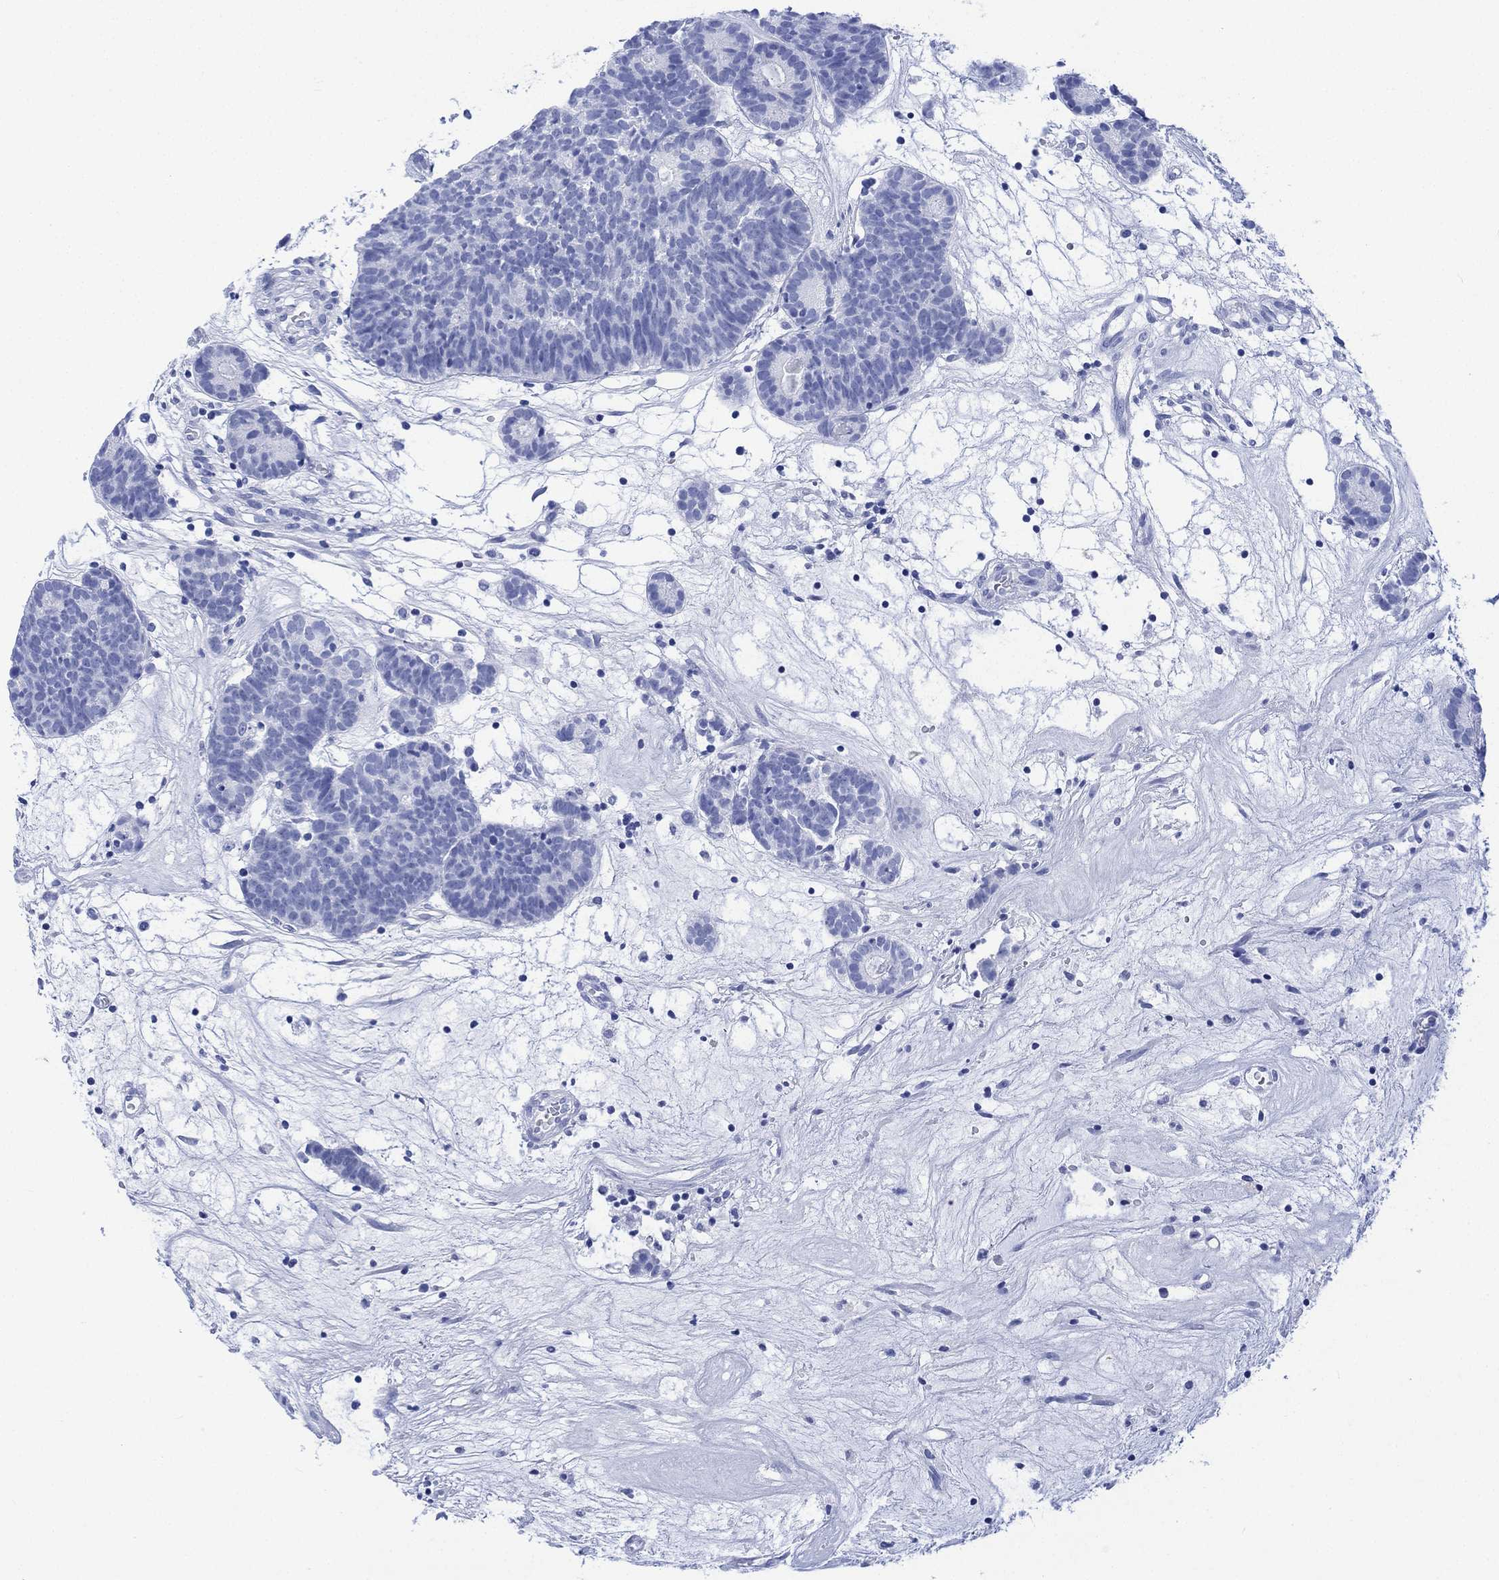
{"staining": {"intensity": "negative", "quantity": "none", "location": "none"}, "tissue": "head and neck cancer", "cell_type": "Tumor cells", "image_type": "cancer", "snomed": [{"axis": "morphology", "description": "Adenocarcinoma, NOS"}, {"axis": "topography", "description": "Head-Neck"}], "caption": "Tumor cells show no significant protein expression in head and neck adenocarcinoma.", "gene": "CELF4", "patient": {"sex": "female", "age": 81}}